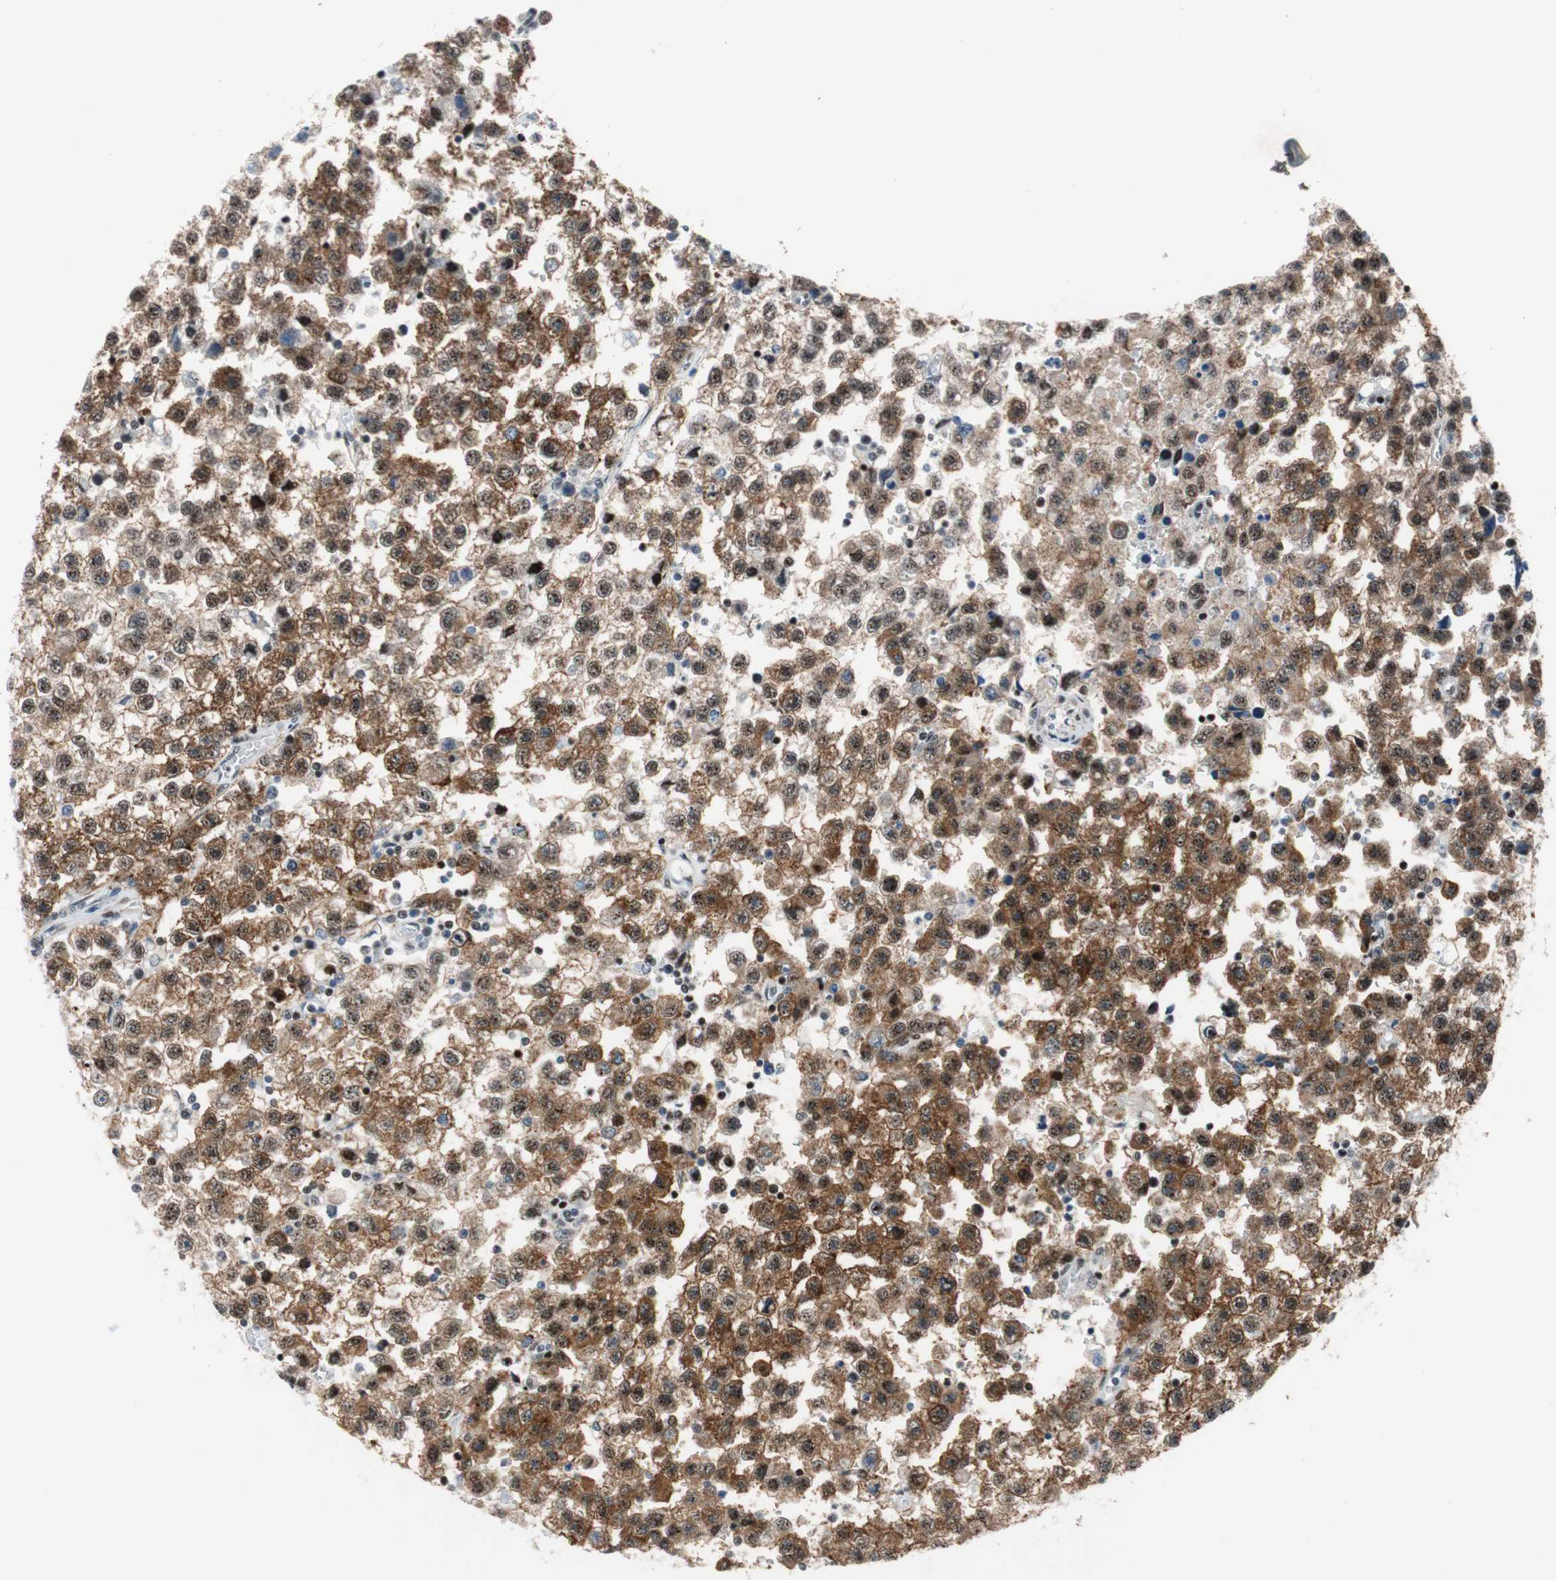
{"staining": {"intensity": "strong", "quantity": ">75%", "location": "cytoplasmic/membranous"}, "tissue": "testis cancer", "cell_type": "Tumor cells", "image_type": "cancer", "snomed": [{"axis": "morphology", "description": "Seminoma, NOS"}, {"axis": "topography", "description": "Testis"}], "caption": "Seminoma (testis) was stained to show a protein in brown. There is high levels of strong cytoplasmic/membranous positivity in approximately >75% of tumor cells. The staining was performed using DAB (3,3'-diaminobenzidine), with brown indicating positive protein expression. Nuclei are stained blue with hematoxylin.", "gene": "FBXO44", "patient": {"sex": "male", "age": 33}}